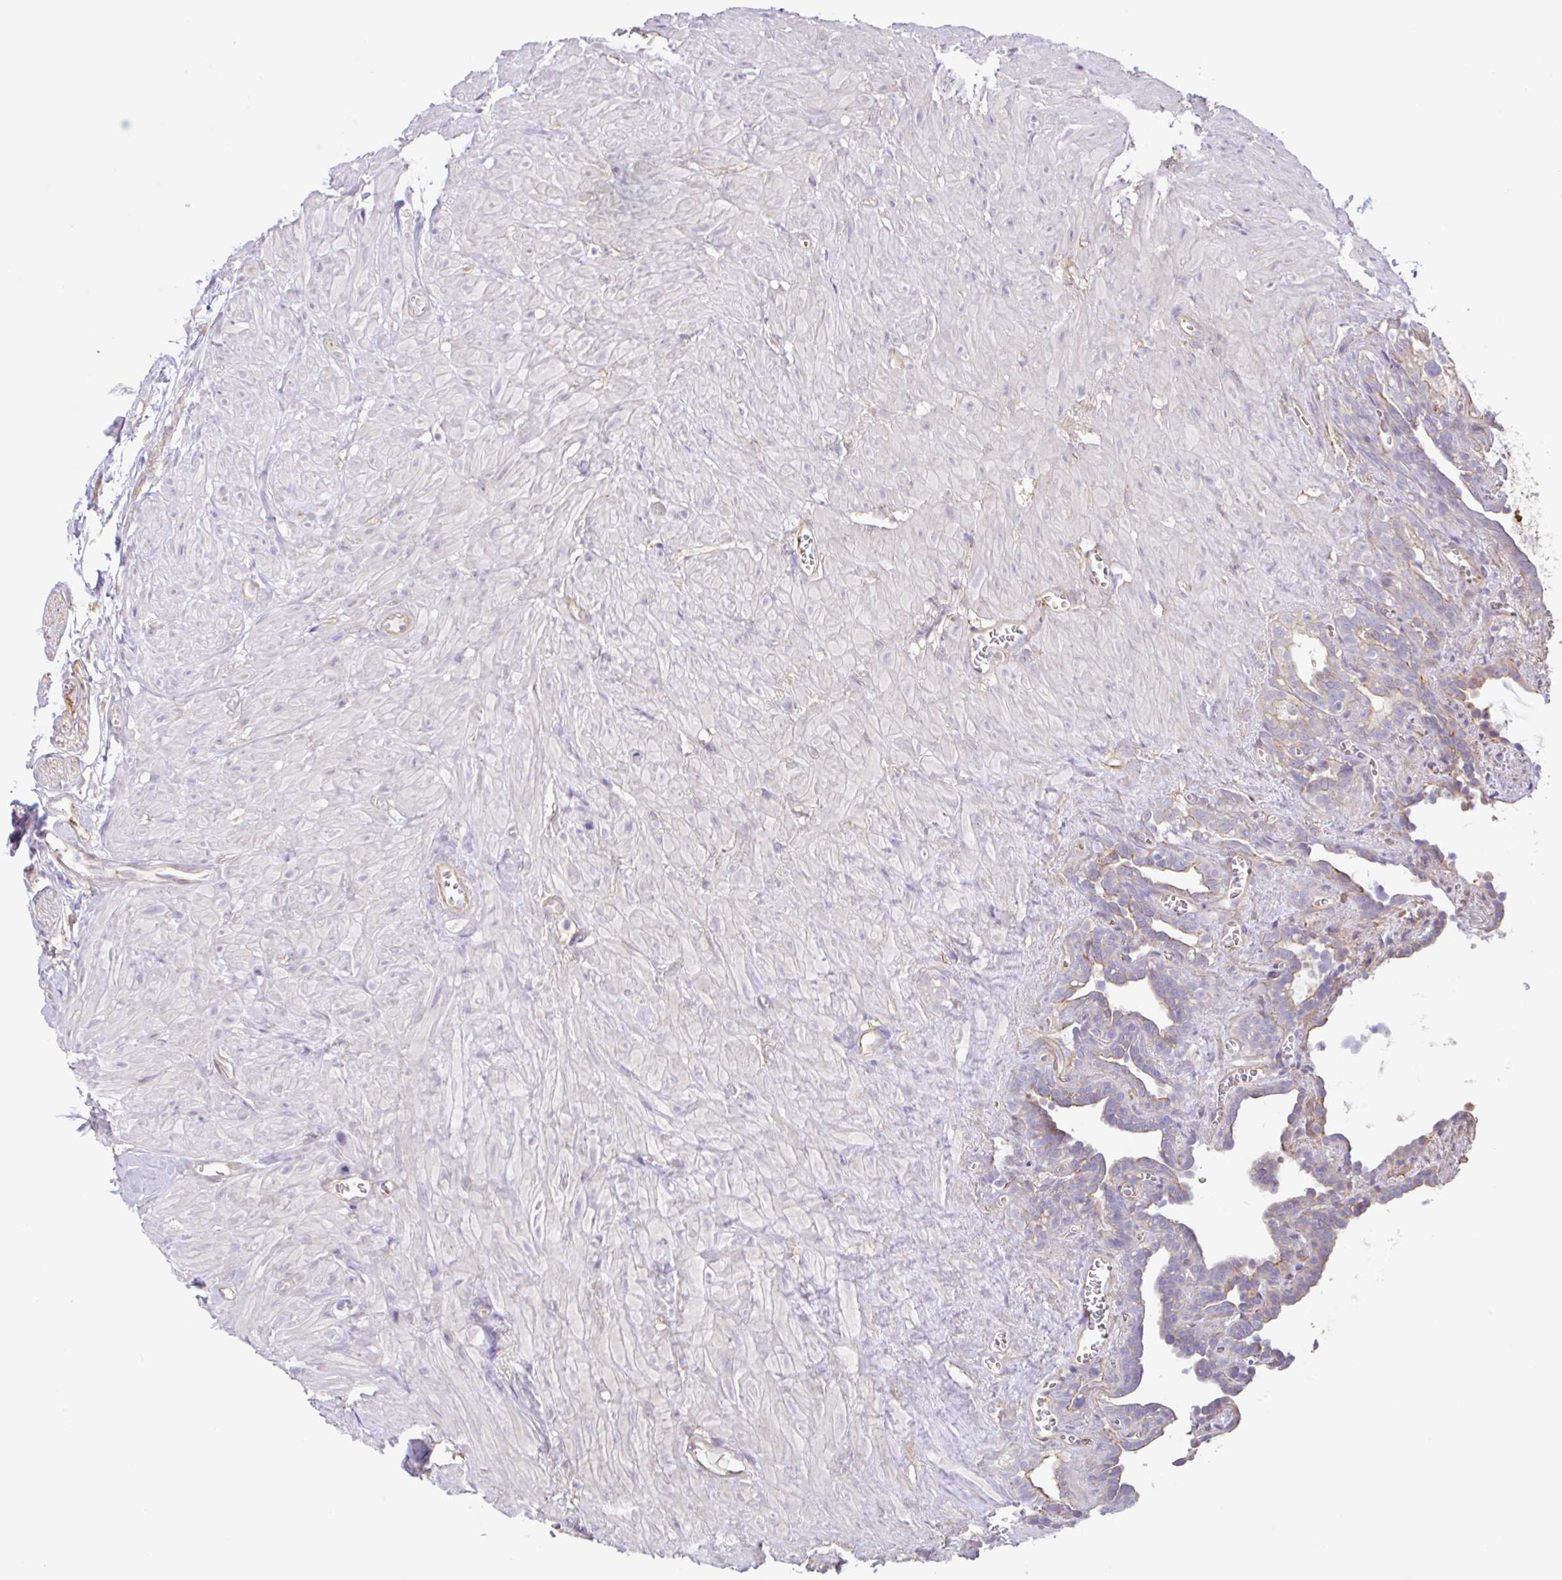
{"staining": {"intensity": "weak", "quantity": "<25%", "location": "cytoplasmic/membranous"}, "tissue": "seminal vesicle", "cell_type": "Glandular cells", "image_type": "normal", "snomed": [{"axis": "morphology", "description": "Normal tissue, NOS"}, {"axis": "topography", "description": "Seminal veicle"}], "caption": "Protein analysis of benign seminal vesicle exhibits no significant positivity in glandular cells. (Brightfield microscopy of DAB immunohistochemistry (IHC) at high magnification).", "gene": "PLCD4", "patient": {"sex": "male", "age": 76}}